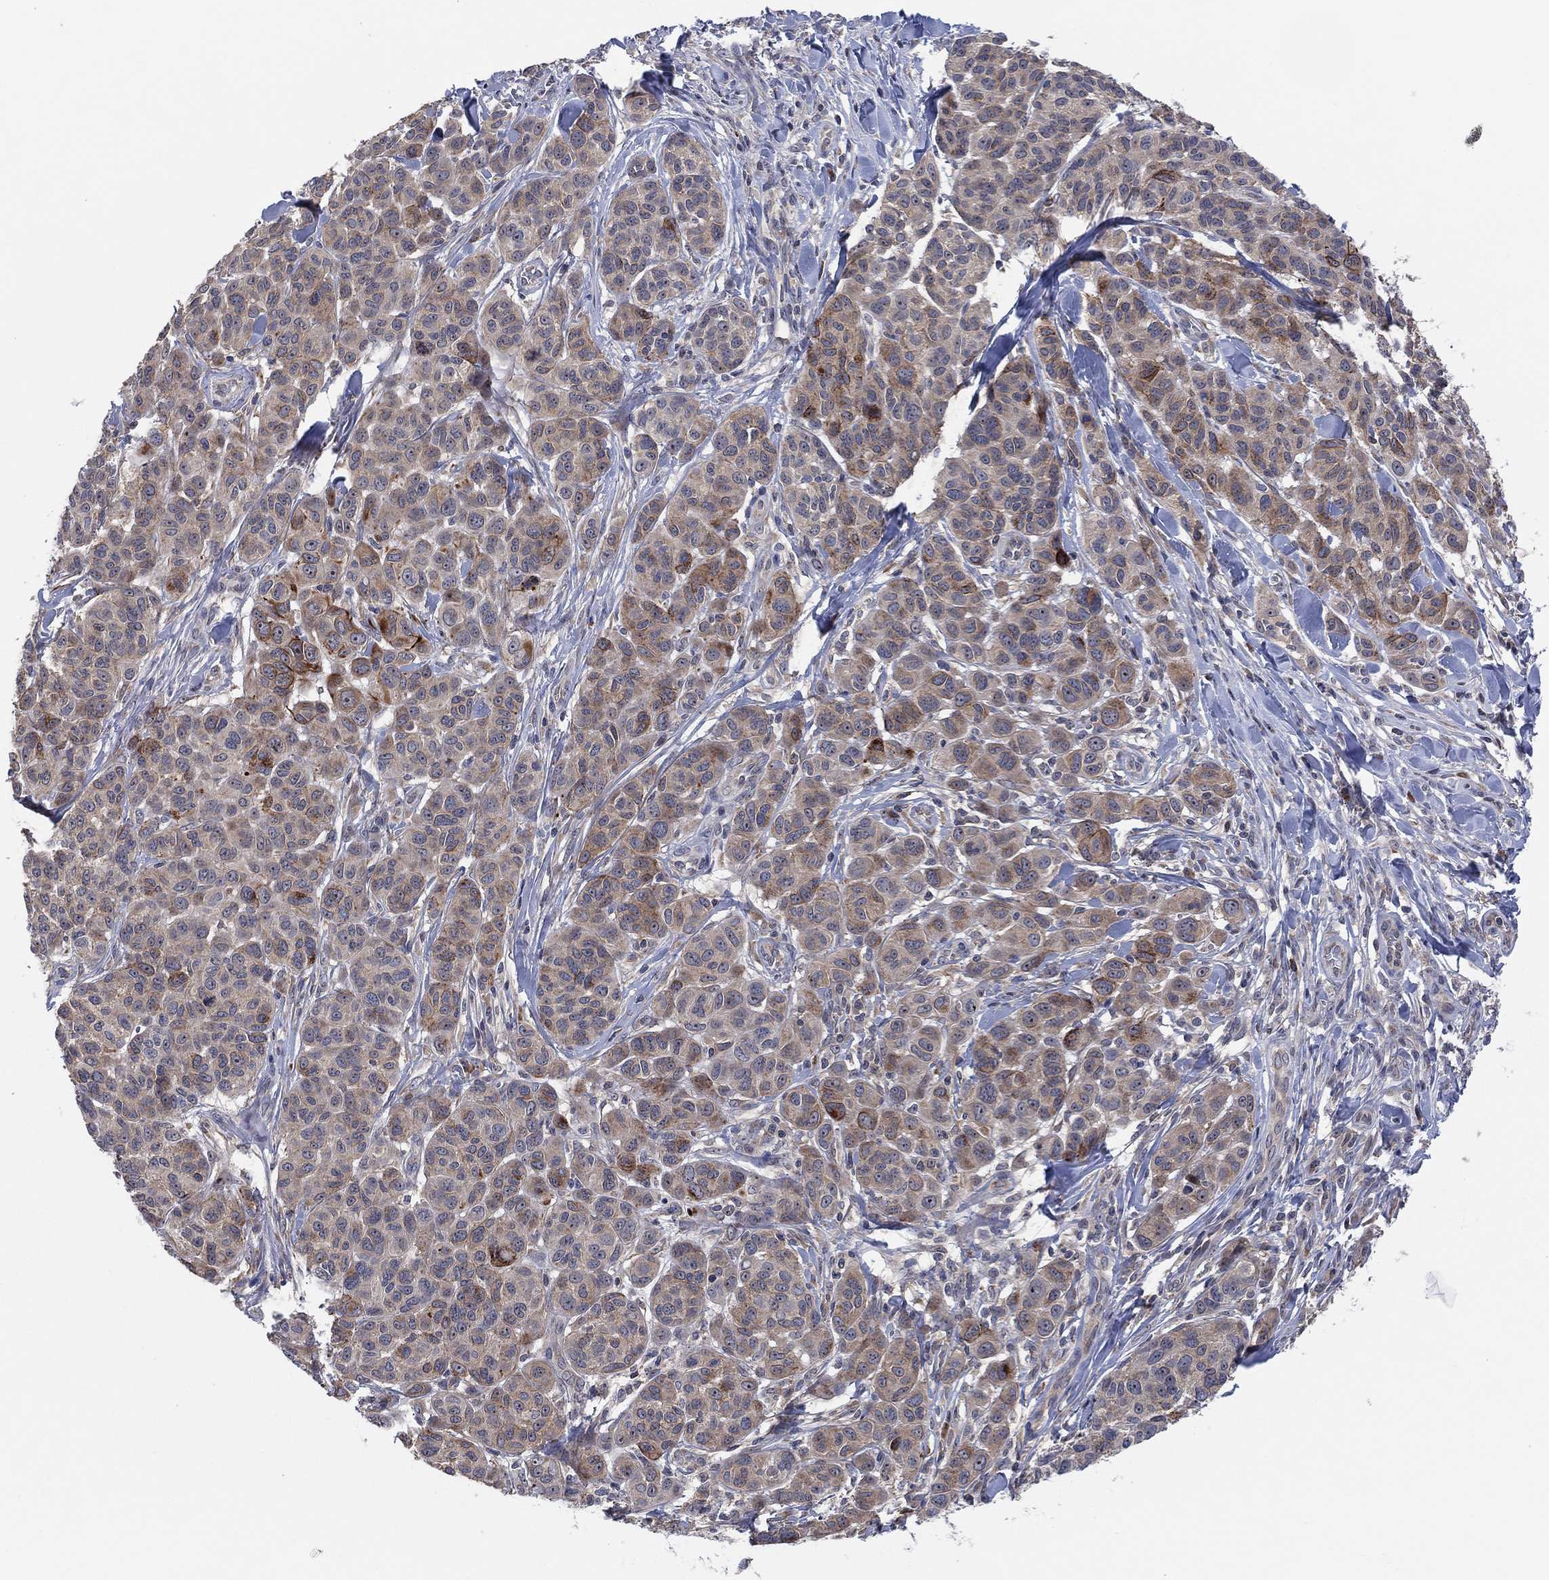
{"staining": {"intensity": "strong", "quantity": "<25%", "location": "cytoplasmic/membranous"}, "tissue": "melanoma", "cell_type": "Tumor cells", "image_type": "cancer", "snomed": [{"axis": "morphology", "description": "Malignant melanoma, NOS"}, {"axis": "topography", "description": "Skin"}], "caption": "Immunohistochemistry (IHC) of melanoma demonstrates medium levels of strong cytoplasmic/membranous positivity in about <25% of tumor cells.", "gene": "FAM104A", "patient": {"sex": "male", "age": 79}}